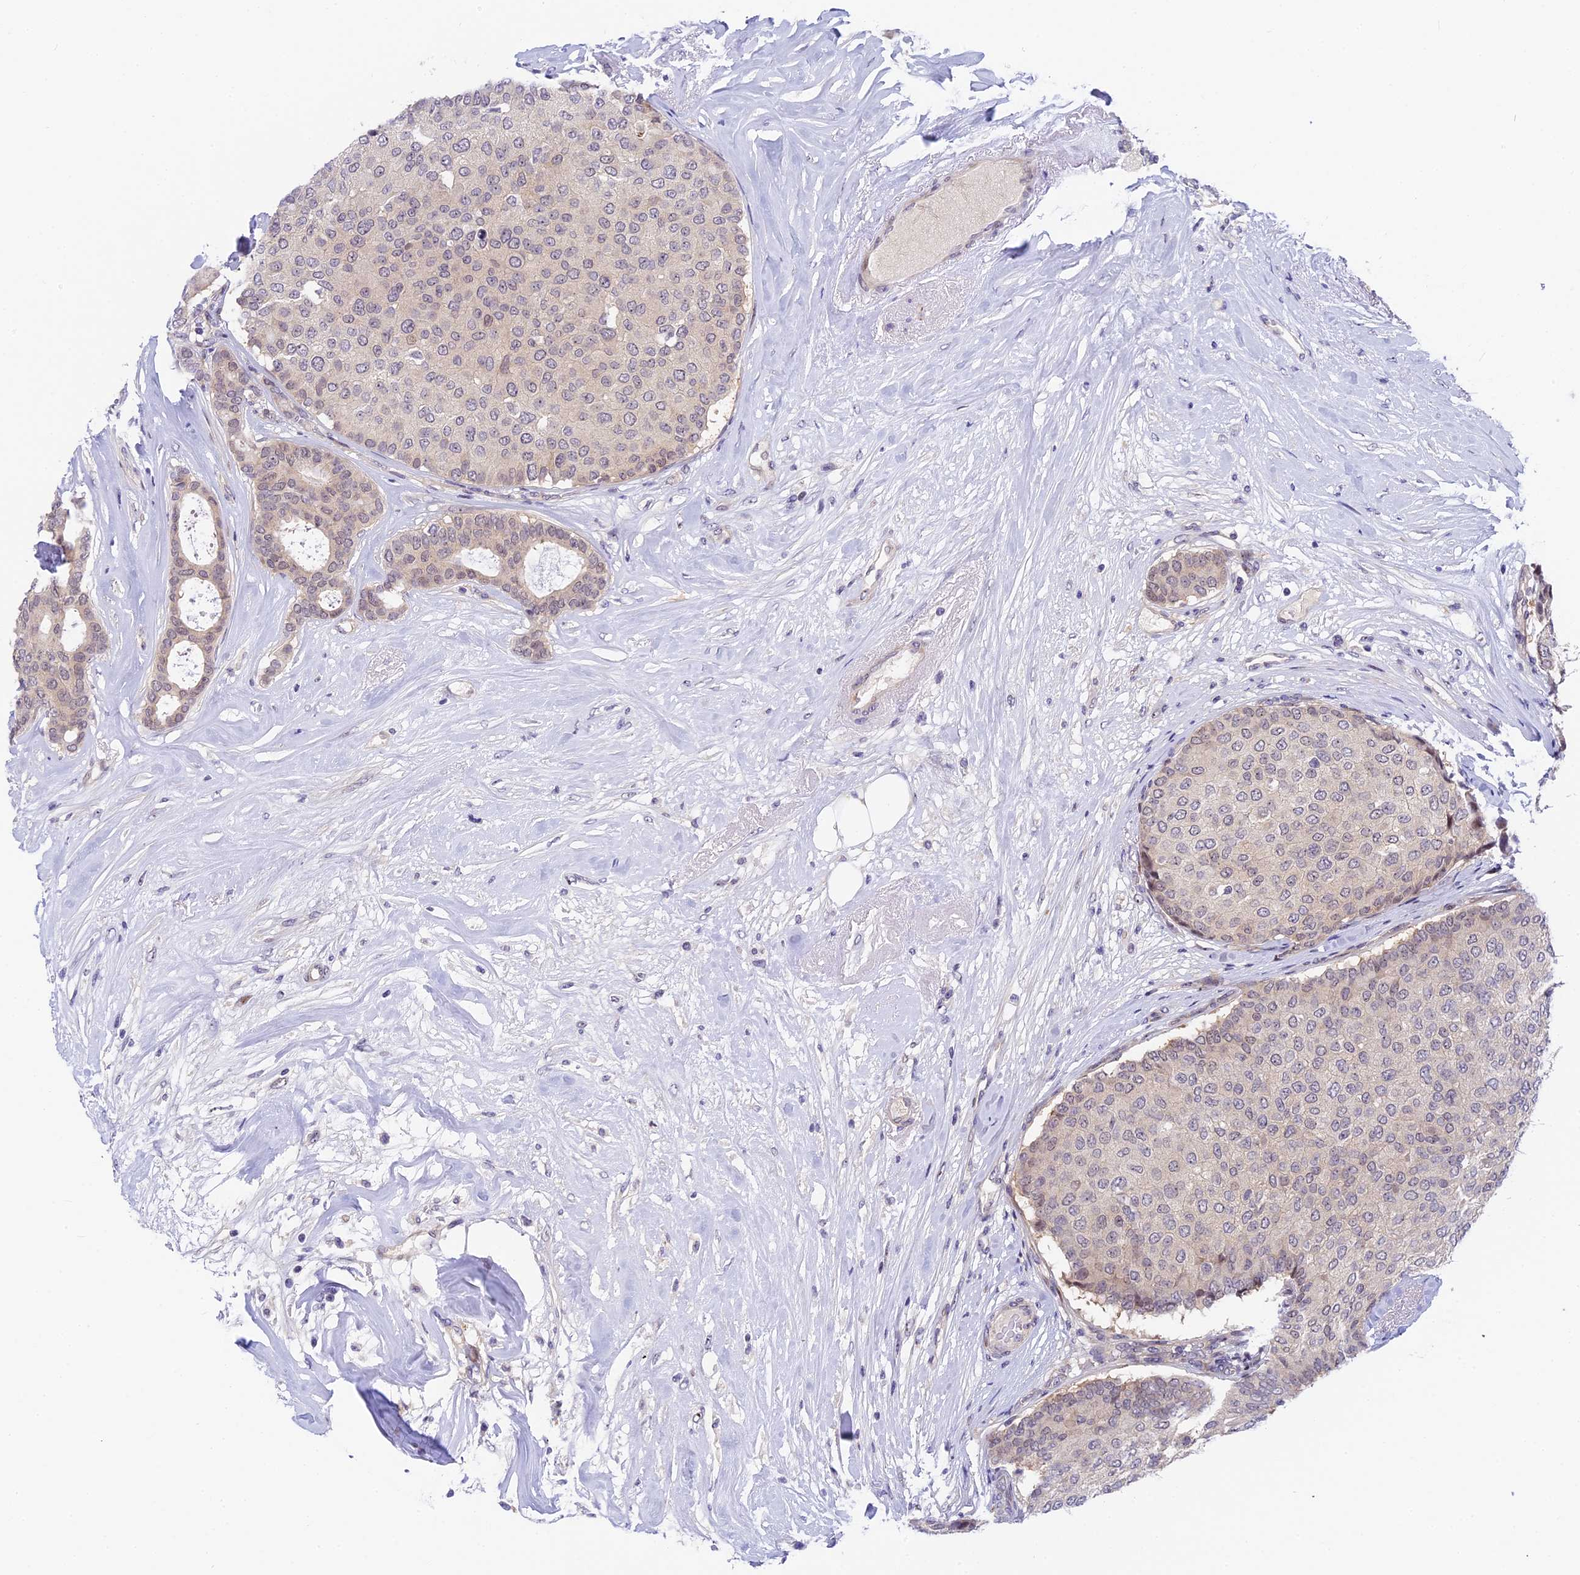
{"staining": {"intensity": "negative", "quantity": "none", "location": "none"}, "tissue": "breast cancer", "cell_type": "Tumor cells", "image_type": "cancer", "snomed": [{"axis": "morphology", "description": "Duct carcinoma"}, {"axis": "topography", "description": "Breast"}], "caption": "A high-resolution micrograph shows immunohistochemistry (IHC) staining of intraductal carcinoma (breast), which demonstrates no significant expression in tumor cells.", "gene": "MIDN", "patient": {"sex": "female", "age": 75}}